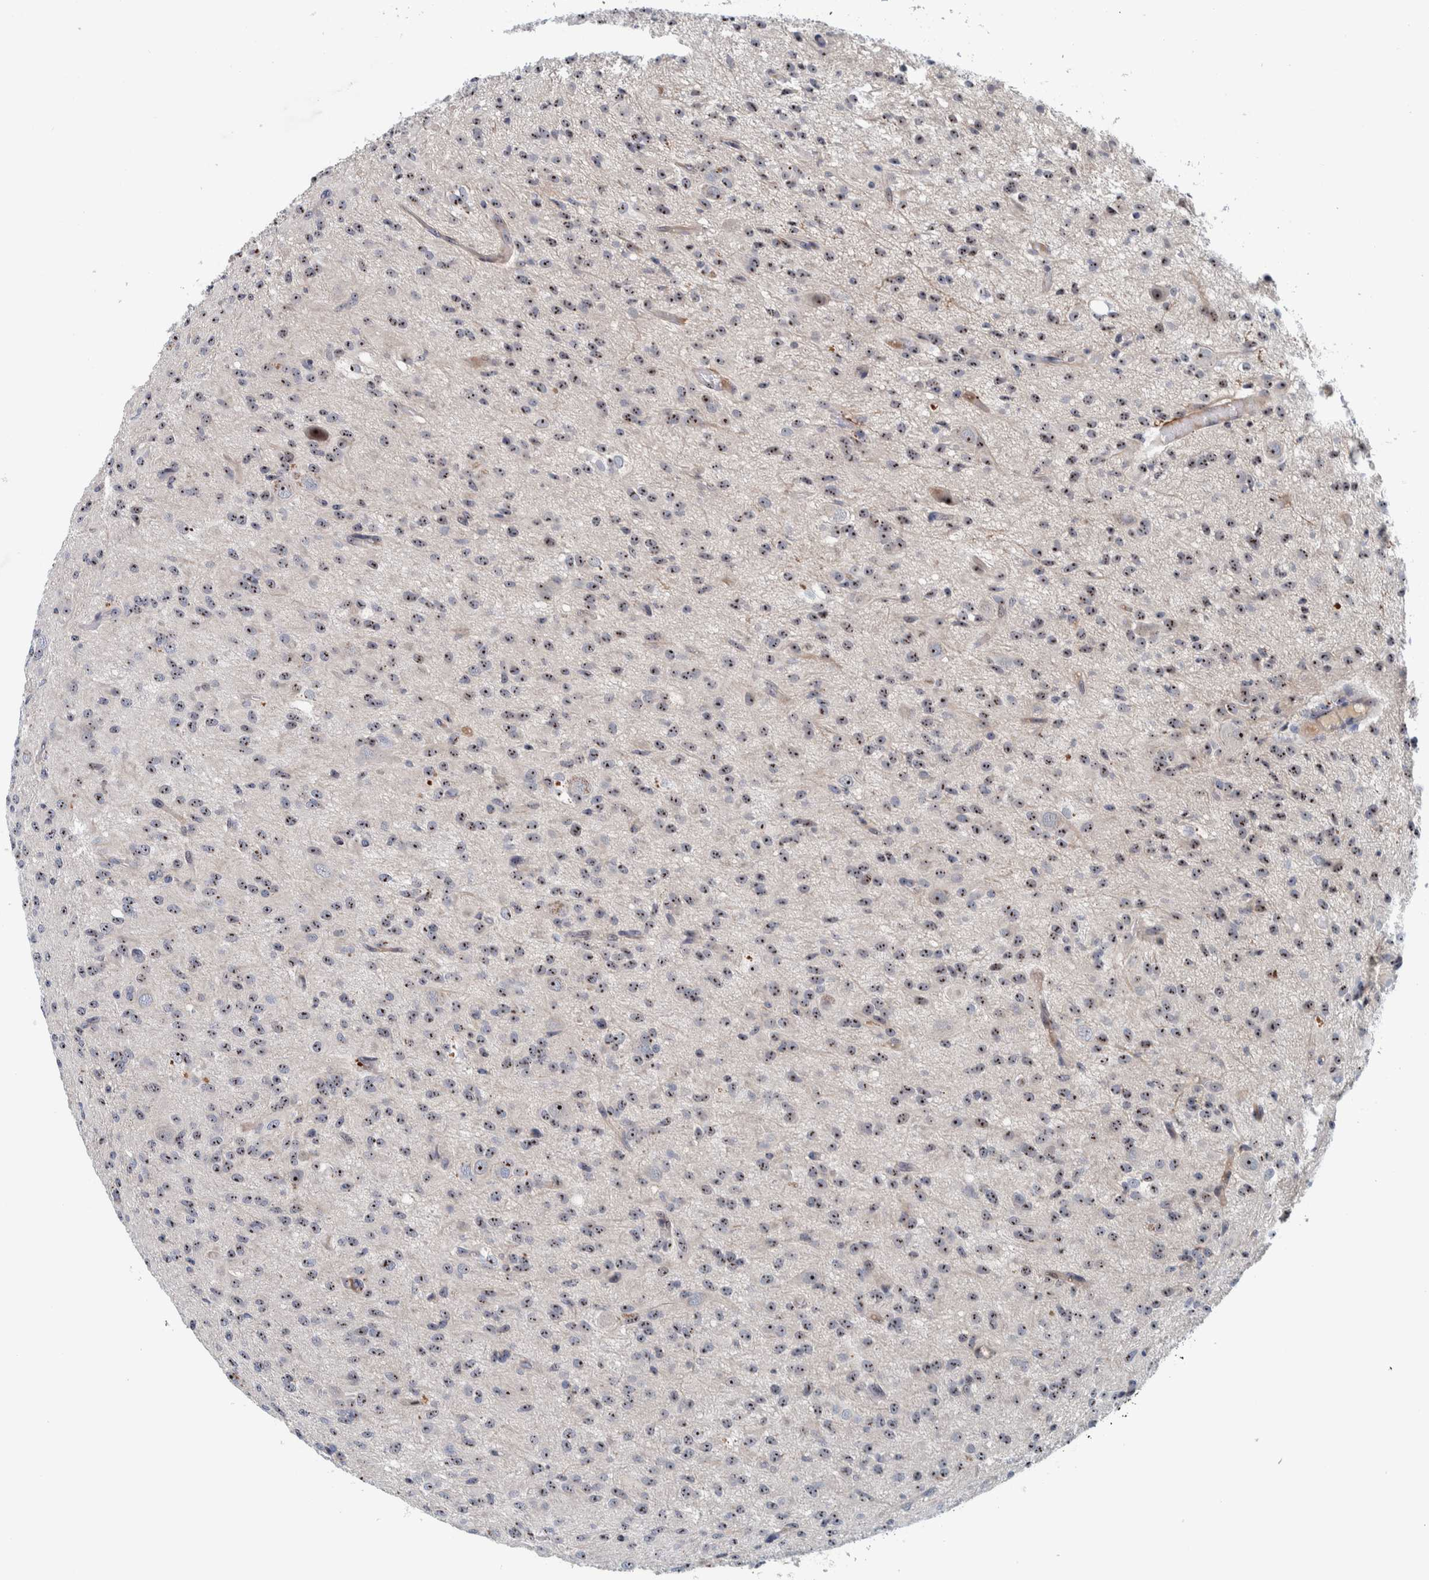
{"staining": {"intensity": "moderate", "quantity": ">75%", "location": "nuclear"}, "tissue": "glioma", "cell_type": "Tumor cells", "image_type": "cancer", "snomed": [{"axis": "morphology", "description": "Glioma, malignant, High grade"}, {"axis": "topography", "description": "Brain"}], "caption": "Moderate nuclear expression for a protein is present in approximately >75% of tumor cells of glioma using IHC.", "gene": "NOL11", "patient": {"sex": "female", "age": 59}}